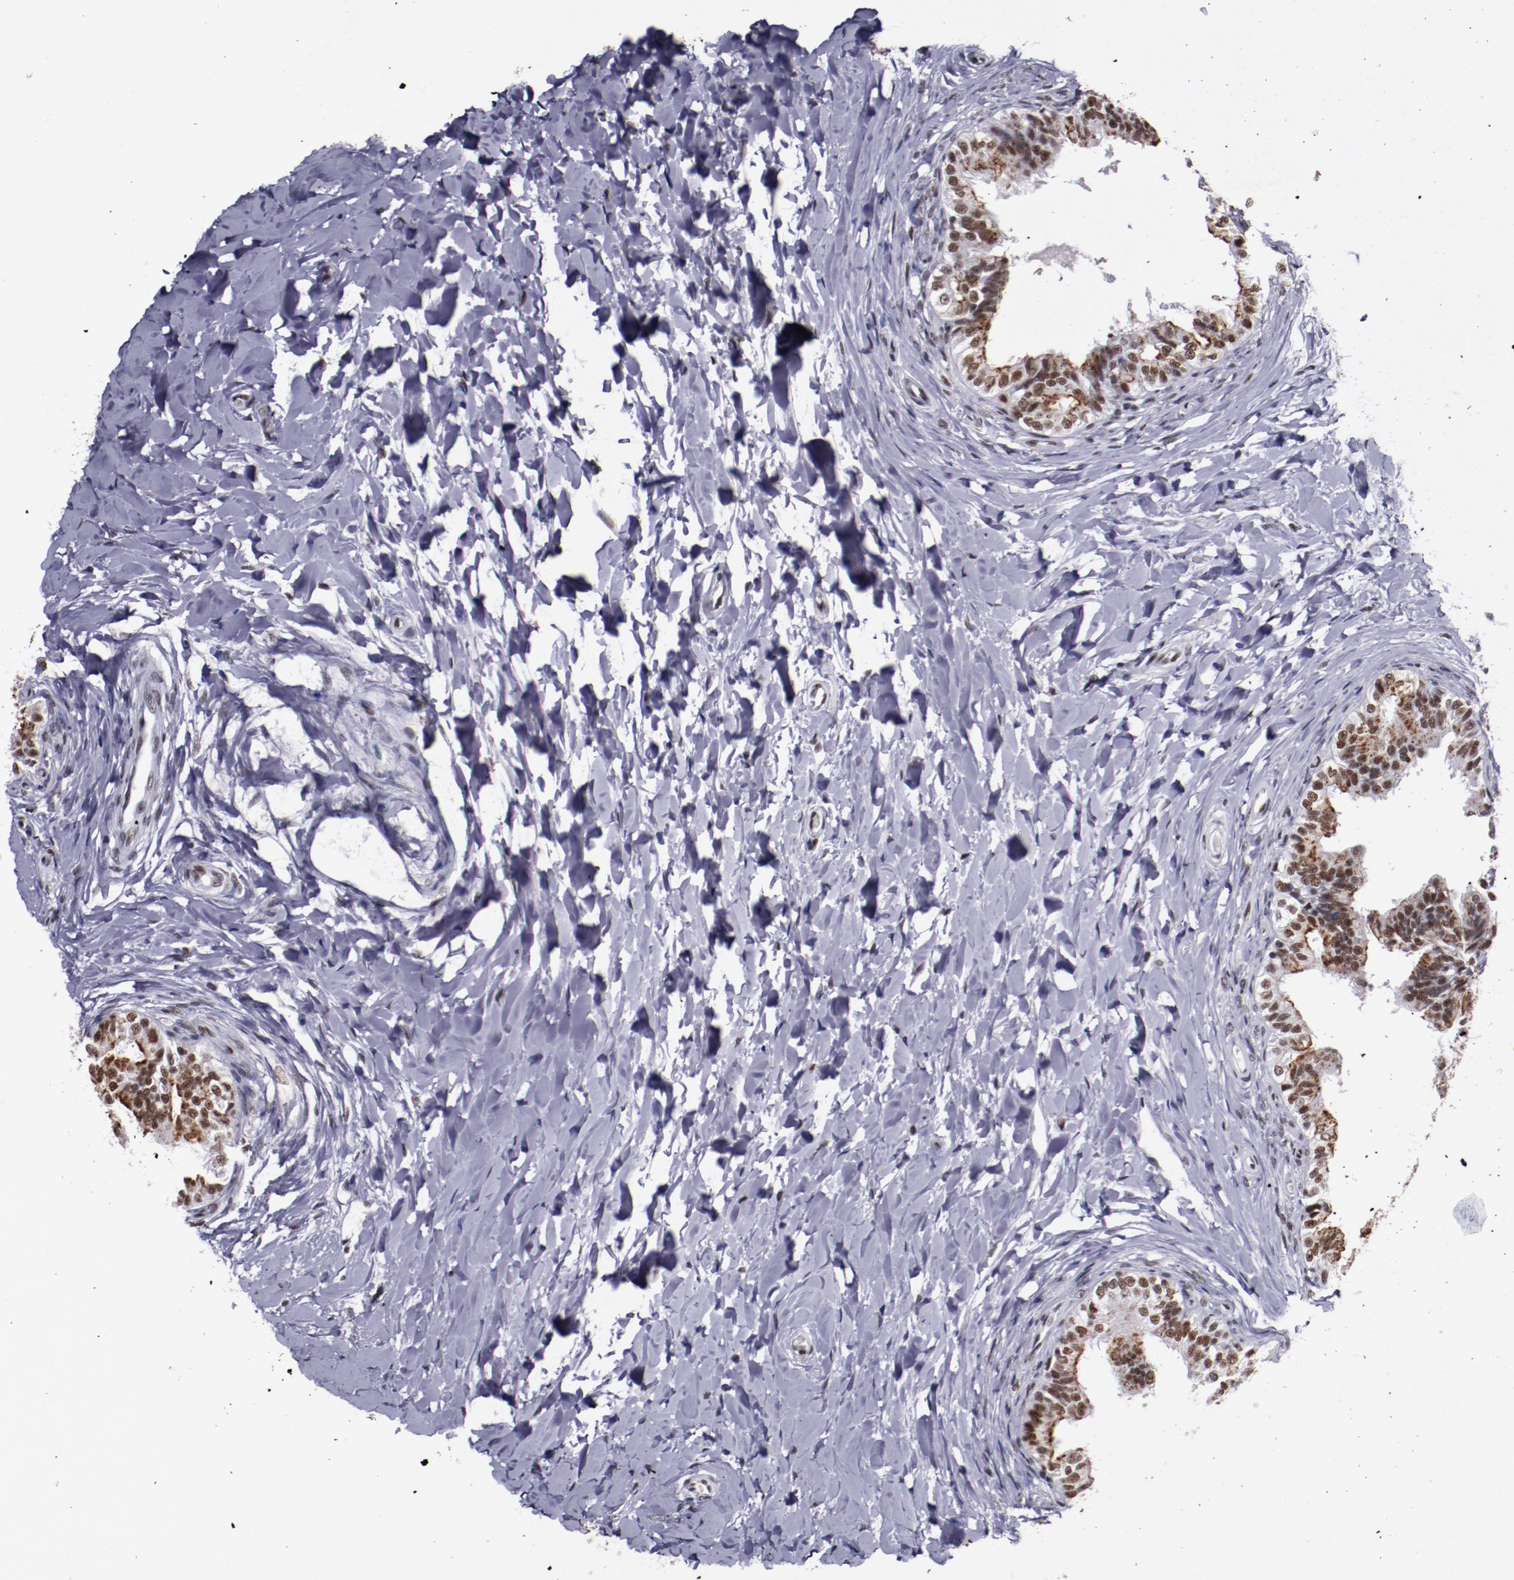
{"staining": {"intensity": "strong", "quantity": ">75%", "location": "nuclear"}, "tissue": "epididymis", "cell_type": "Glandular cells", "image_type": "normal", "snomed": [{"axis": "morphology", "description": "Normal tissue, NOS"}, {"axis": "topography", "description": "Soft tissue"}, {"axis": "topography", "description": "Epididymis"}], "caption": "Immunohistochemistry (IHC) micrograph of normal epididymis: epididymis stained using immunohistochemistry reveals high levels of strong protein expression localized specifically in the nuclear of glandular cells, appearing as a nuclear brown color.", "gene": "PPP4R3A", "patient": {"sex": "male", "age": 26}}